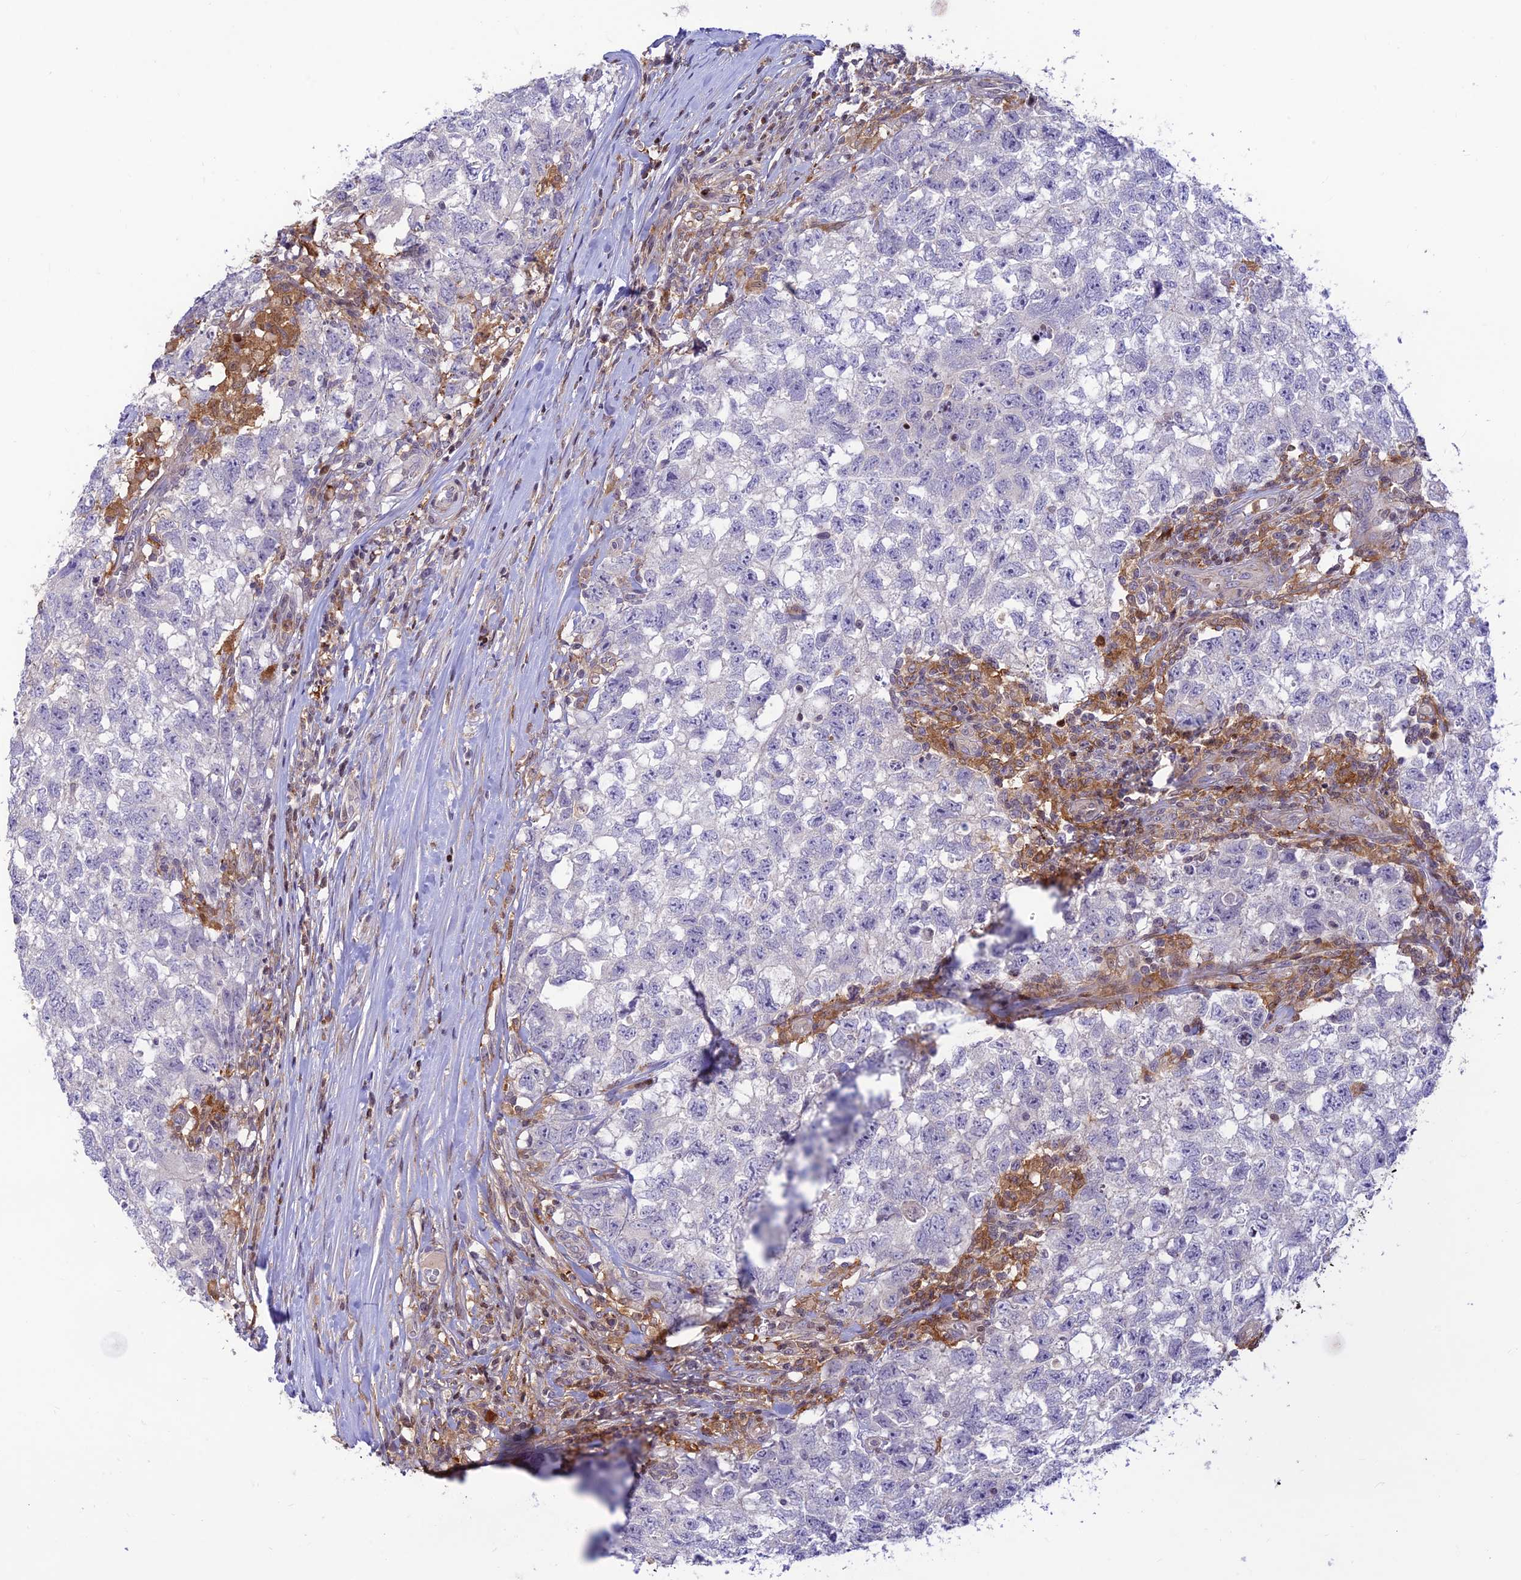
{"staining": {"intensity": "negative", "quantity": "none", "location": "none"}, "tissue": "testis cancer", "cell_type": "Tumor cells", "image_type": "cancer", "snomed": [{"axis": "morphology", "description": "Seminoma, NOS"}, {"axis": "morphology", "description": "Carcinoma, Embryonal, NOS"}, {"axis": "topography", "description": "Testis"}], "caption": "Micrograph shows no significant protein staining in tumor cells of testis seminoma.", "gene": "FAM186B", "patient": {"sex": "male", "age": 29}}